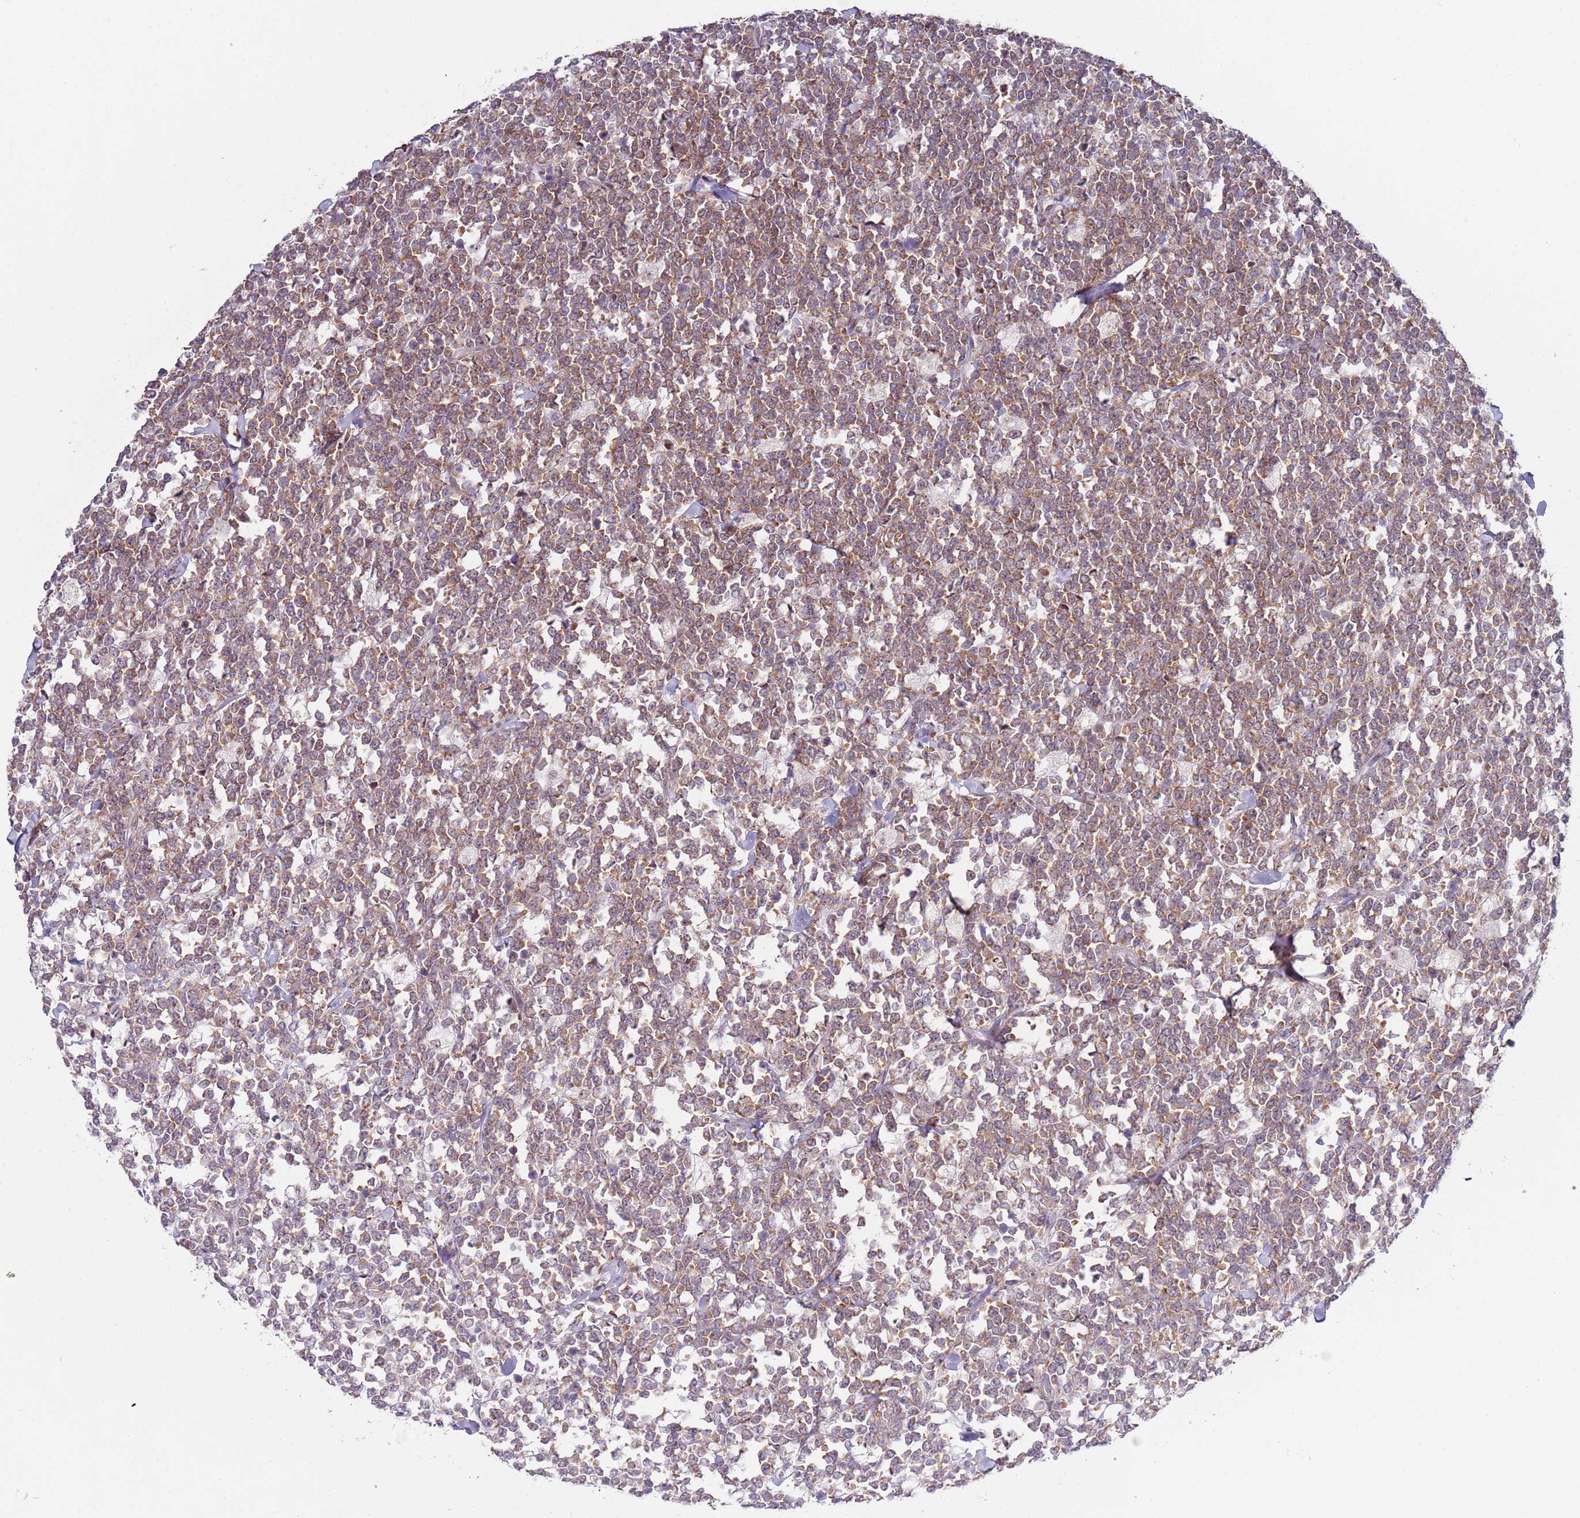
{"staining": {"intensity": "moderate", "quantity": ">75%", "location": "cytoplasmic/membranous"}, "tissue": "lymphoma", "cell_type": "Tumor cells", "image_type": "cancer", "snomed": [{"axis": "morphology", "description": "Malignant lymphoma, non-Hodgkin's type, High grade"}, {"axis": "topography", "description": "Small intestine"}], "caption": "Immunohistochemistry (DAB (3,3'-diaminobenzidine)) staining of human malignant lymphoma, non-Hodgkin's type (high-grade) displays moderate cytoplasmic/membranous protein positivity in approximately >75% of tumor cells. (DAB (3,3'-diaminobenzidine) = brown stain, brightfield microscopy at high magnification).", "gene": "SLC25A32", "patient": {"sex": "male", "age": 8}}